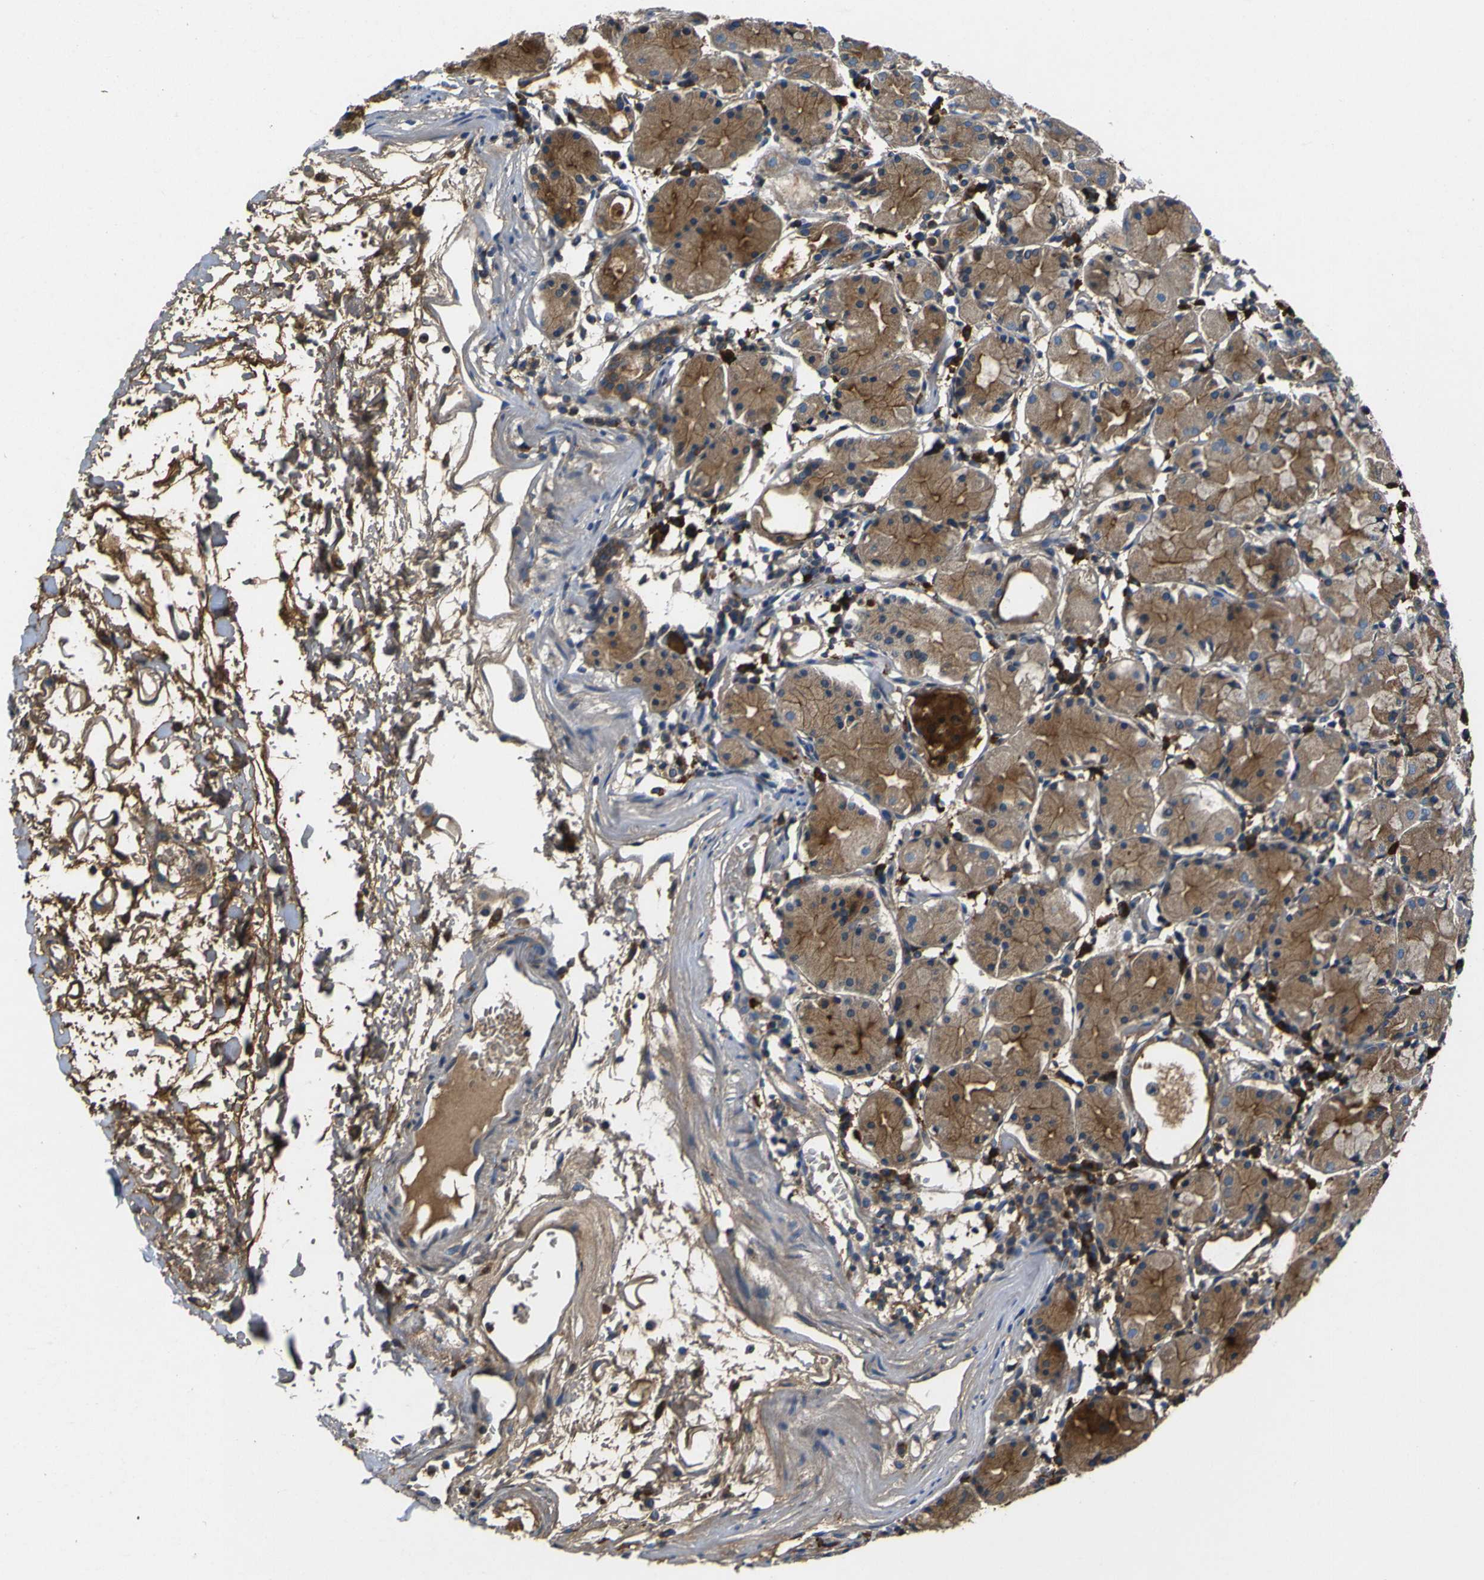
{"staining": {"intensity": "moderate", "quantity": ">75%", "location": "cytoplasmic/membranous"}, "tissue": "stomach", "cell_type": "Glandular cells", "image_type": "normal", "snomed": [{"axis": "morphology", "description": "Normal tissue, NOS"}, {"axis": "topography", "description": "Stomach"}, {"axis": "topography", "description": "Stomach, lower"}], "caption": "IHC histopathology image of unremarkable human stomach stained for a protein (brown), which reveals medium levels of moderate cytoplasmic/membranous staining in about >75% of glandular cells.", "gene": "RAB1B", "patient": {"sex": "female", "age": 75}}